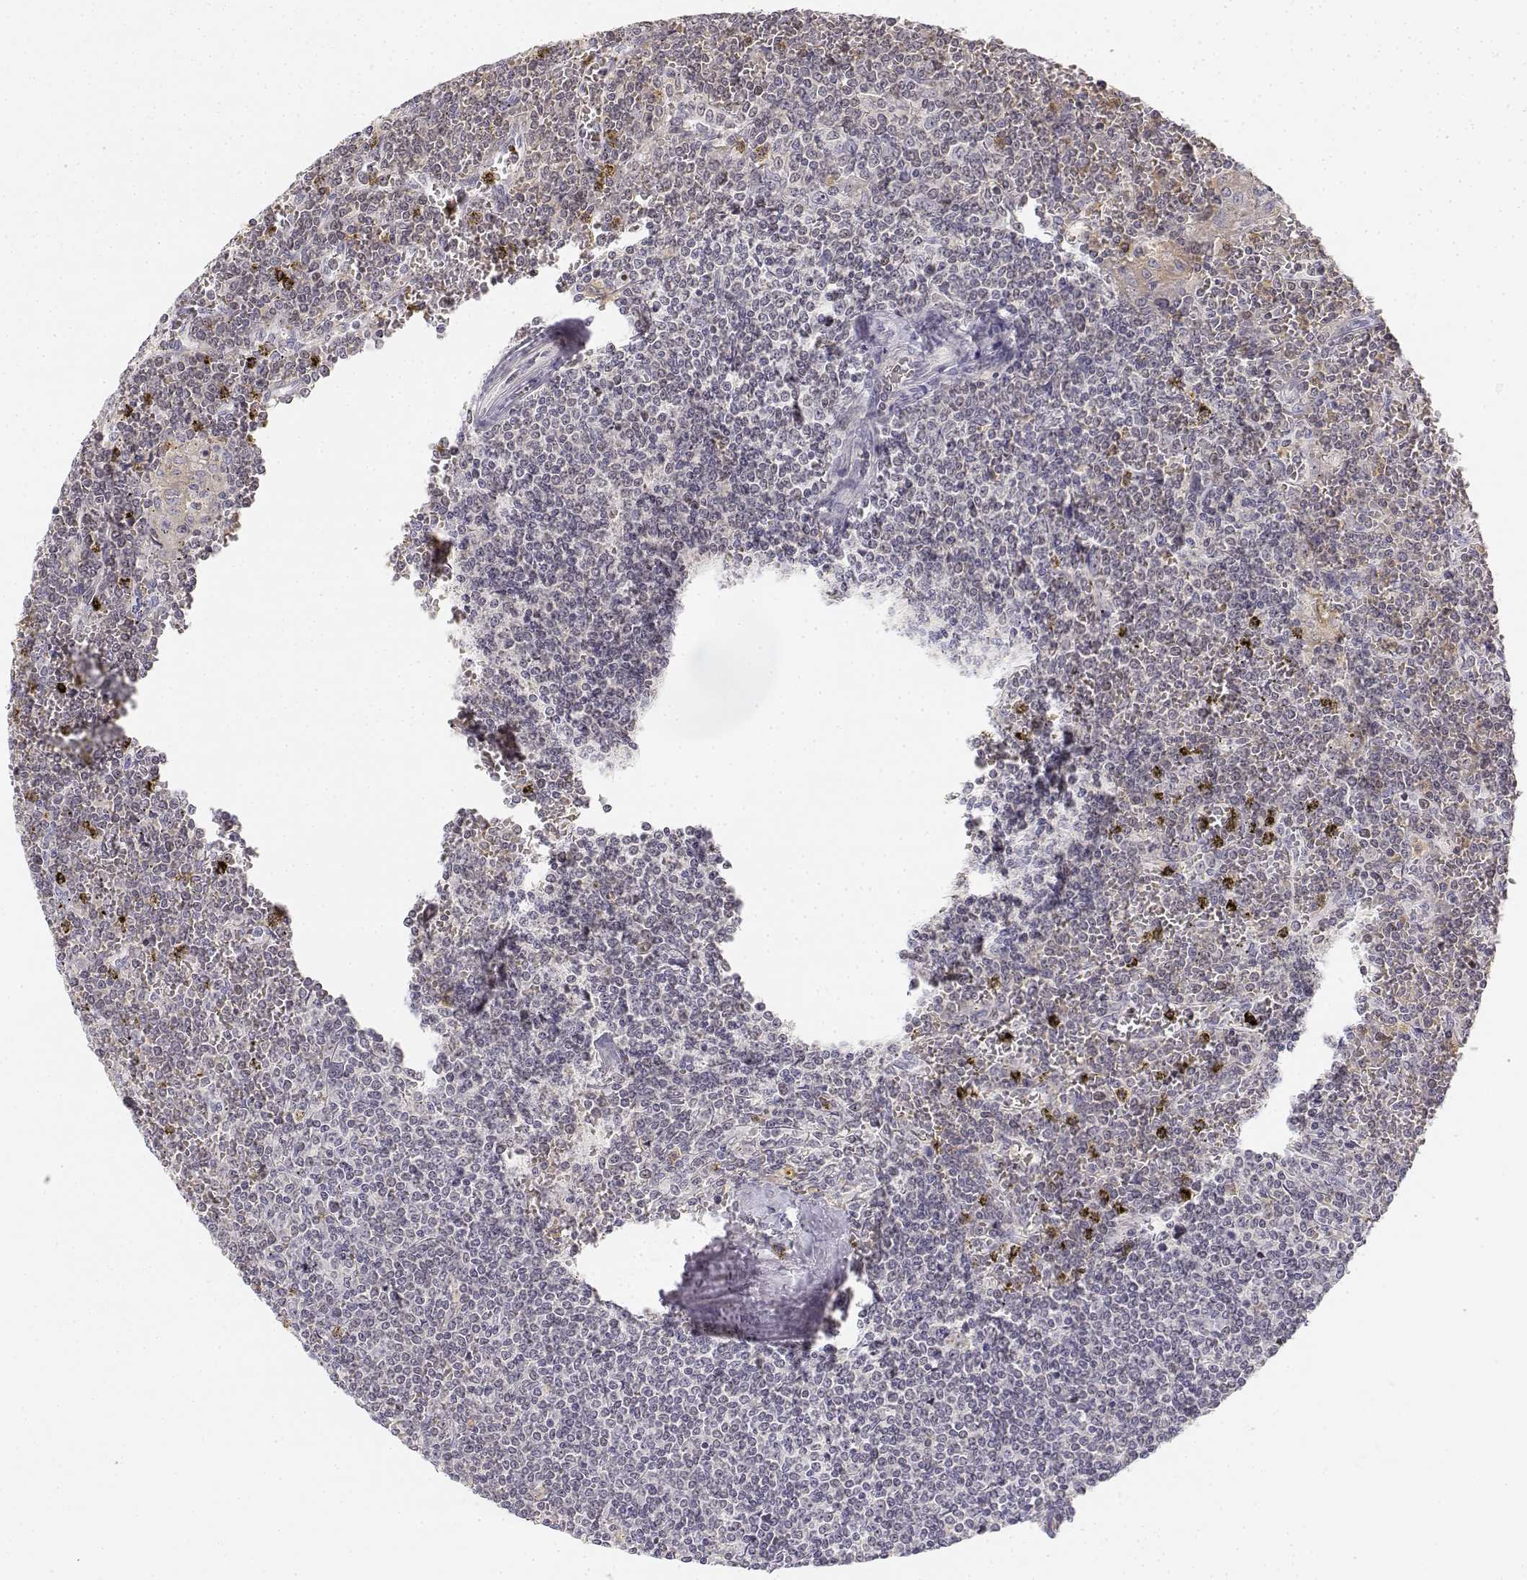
{"staining": {"intensity": "negative", "quantity": "none", "location": "none"}, "tissue": "lymphoma", "cell_type": "Tumor cells", "image_type": "cancer", "snomed": [{"axis": "morphology", "description": "Malignant lymphoma, non-Hodgkin's type, Low grade"}, {"axis": "topography", "description": "Spleen"}], "caption": "DAB immunohistochemical staining of human low-grade malignant lymphoma, non-Hodgkin's type shows no significant expression in tumor cells.", "gene": "GLIPR1L2", "patient": {"sex": "female", "age": 19}}